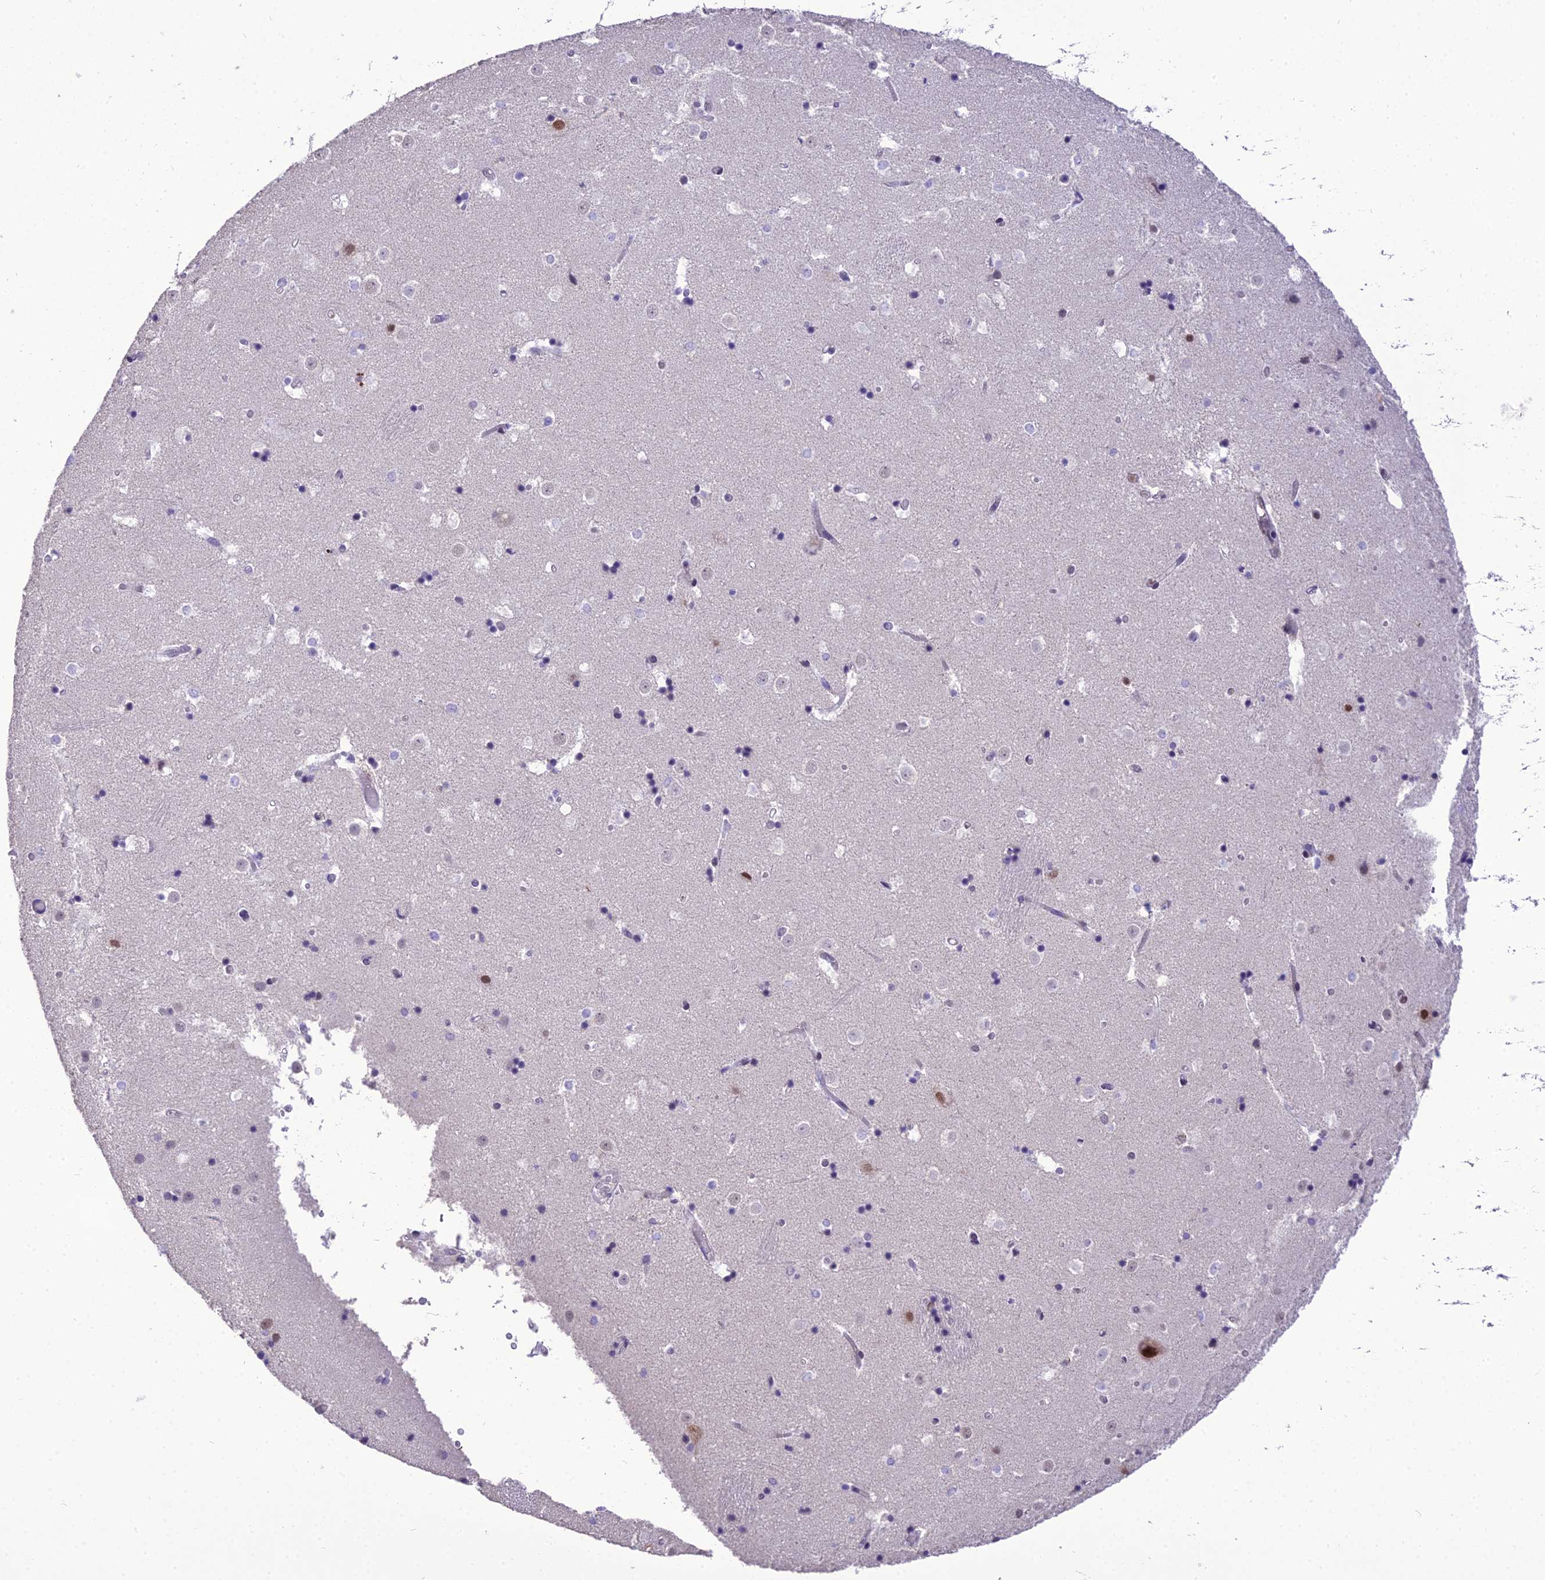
{"staining": {"intensity": "negative", "quantity": "none", "location": "none"}, "tissue": "caudate", "cell_type": "Glial cells", "image_type": "normal", "snomed": [{"axis": "morphology", "description": "Normal tissue, NOS"}, {"axis": "topography", "description": "Lateral ventricle wall"}], "caption": "The image exhibits no staining of glial cells in benign caudate. (DAB IHC, high magnification).", "gene": "SH3RF3", "patient": {"sex": "female", "age": 52}}